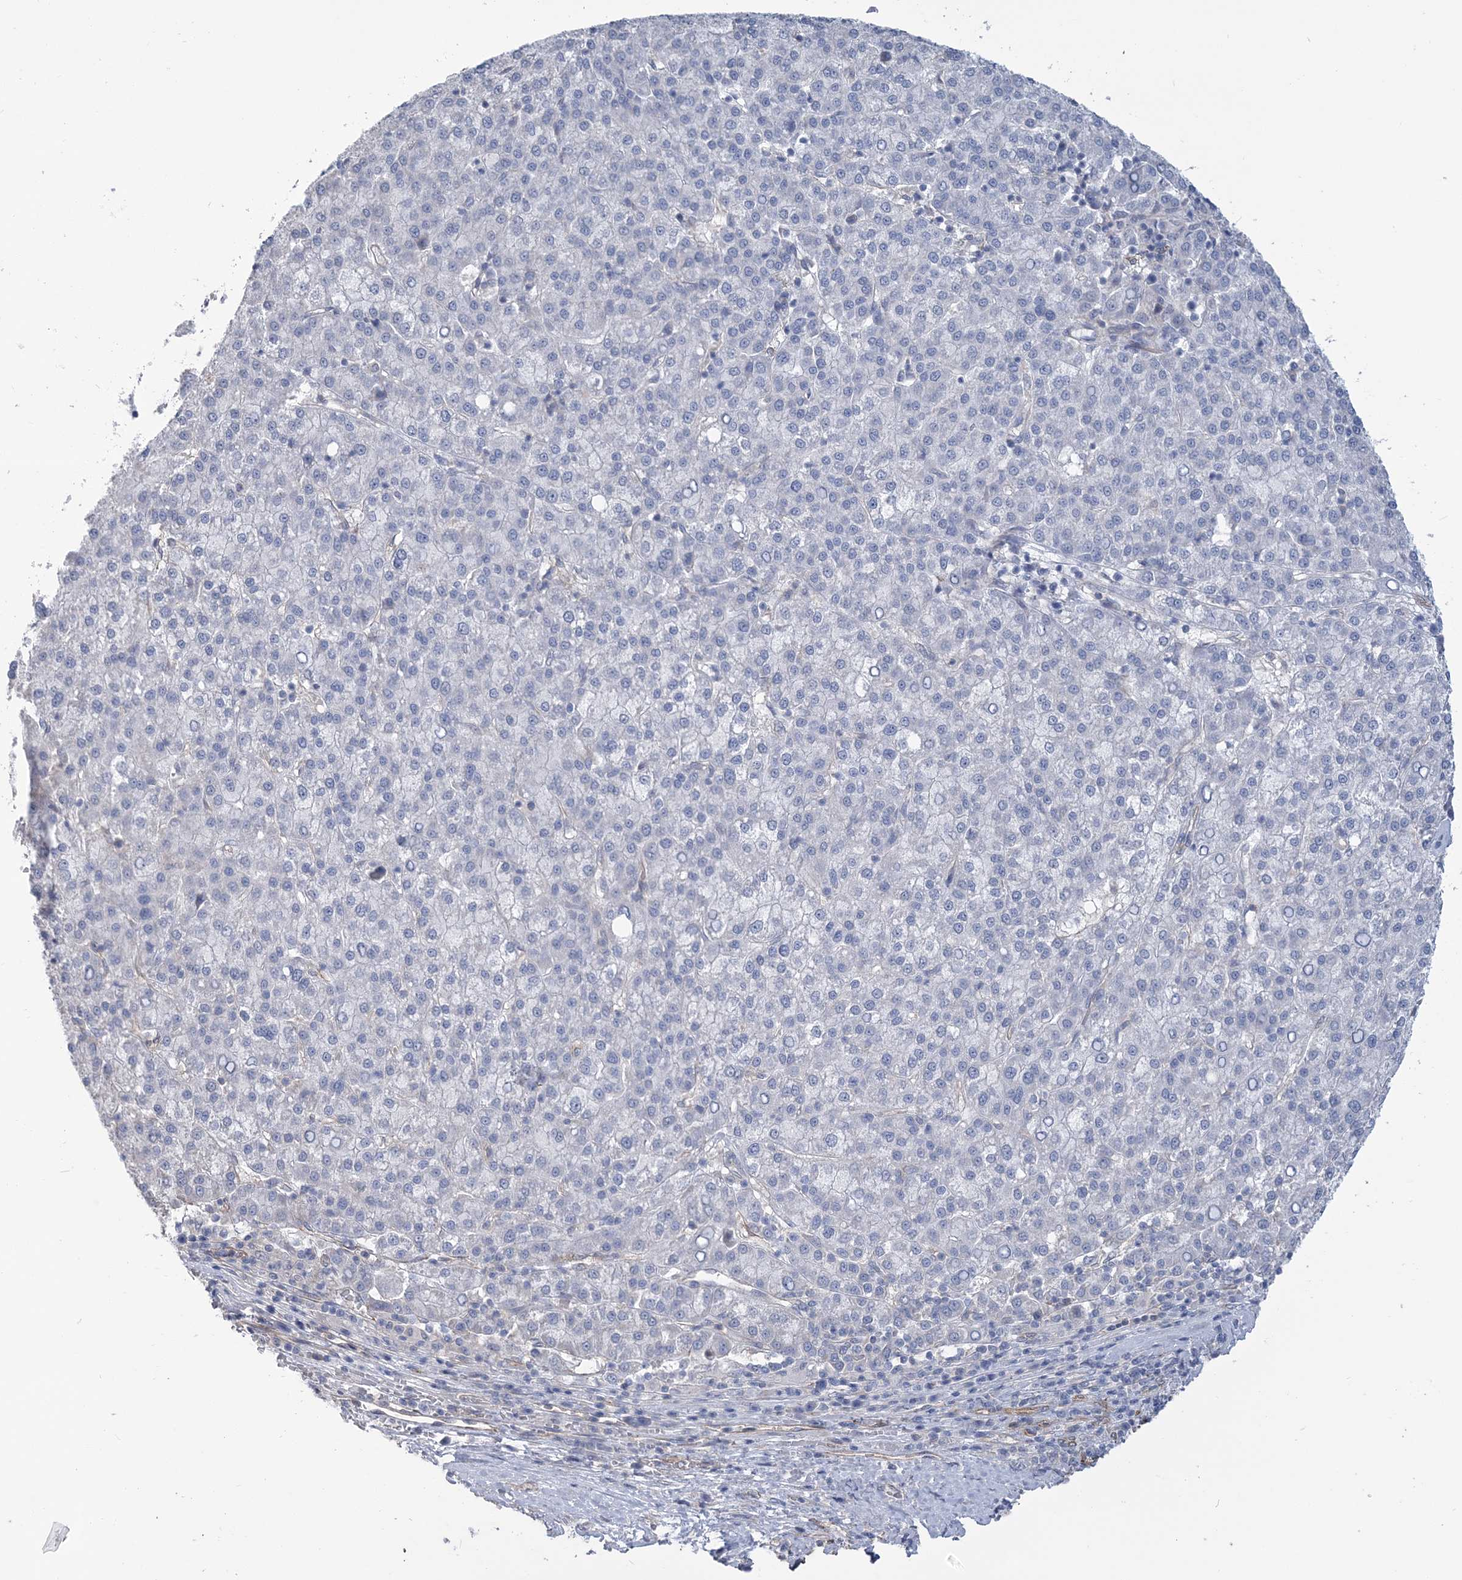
{"staining": {"intensity": "negative", "quantity": "none", "location": "none"}, "tissue": "liver cancer", "cell_type": "Tumor cells", "image_type": "cancer", "snomed": [{"axis": "morphology", "description": "Carcinoma, Hepatocellular, NOS"}, {"axis": "topography", "description": "Liver"}], "caption": "Liver cancer stained for a protein using immunohistochemistry (IHC) shows no expression tumor cells.", "gene": "RAB11FIP5", "patient": {"sex": "female", "age": 58}}